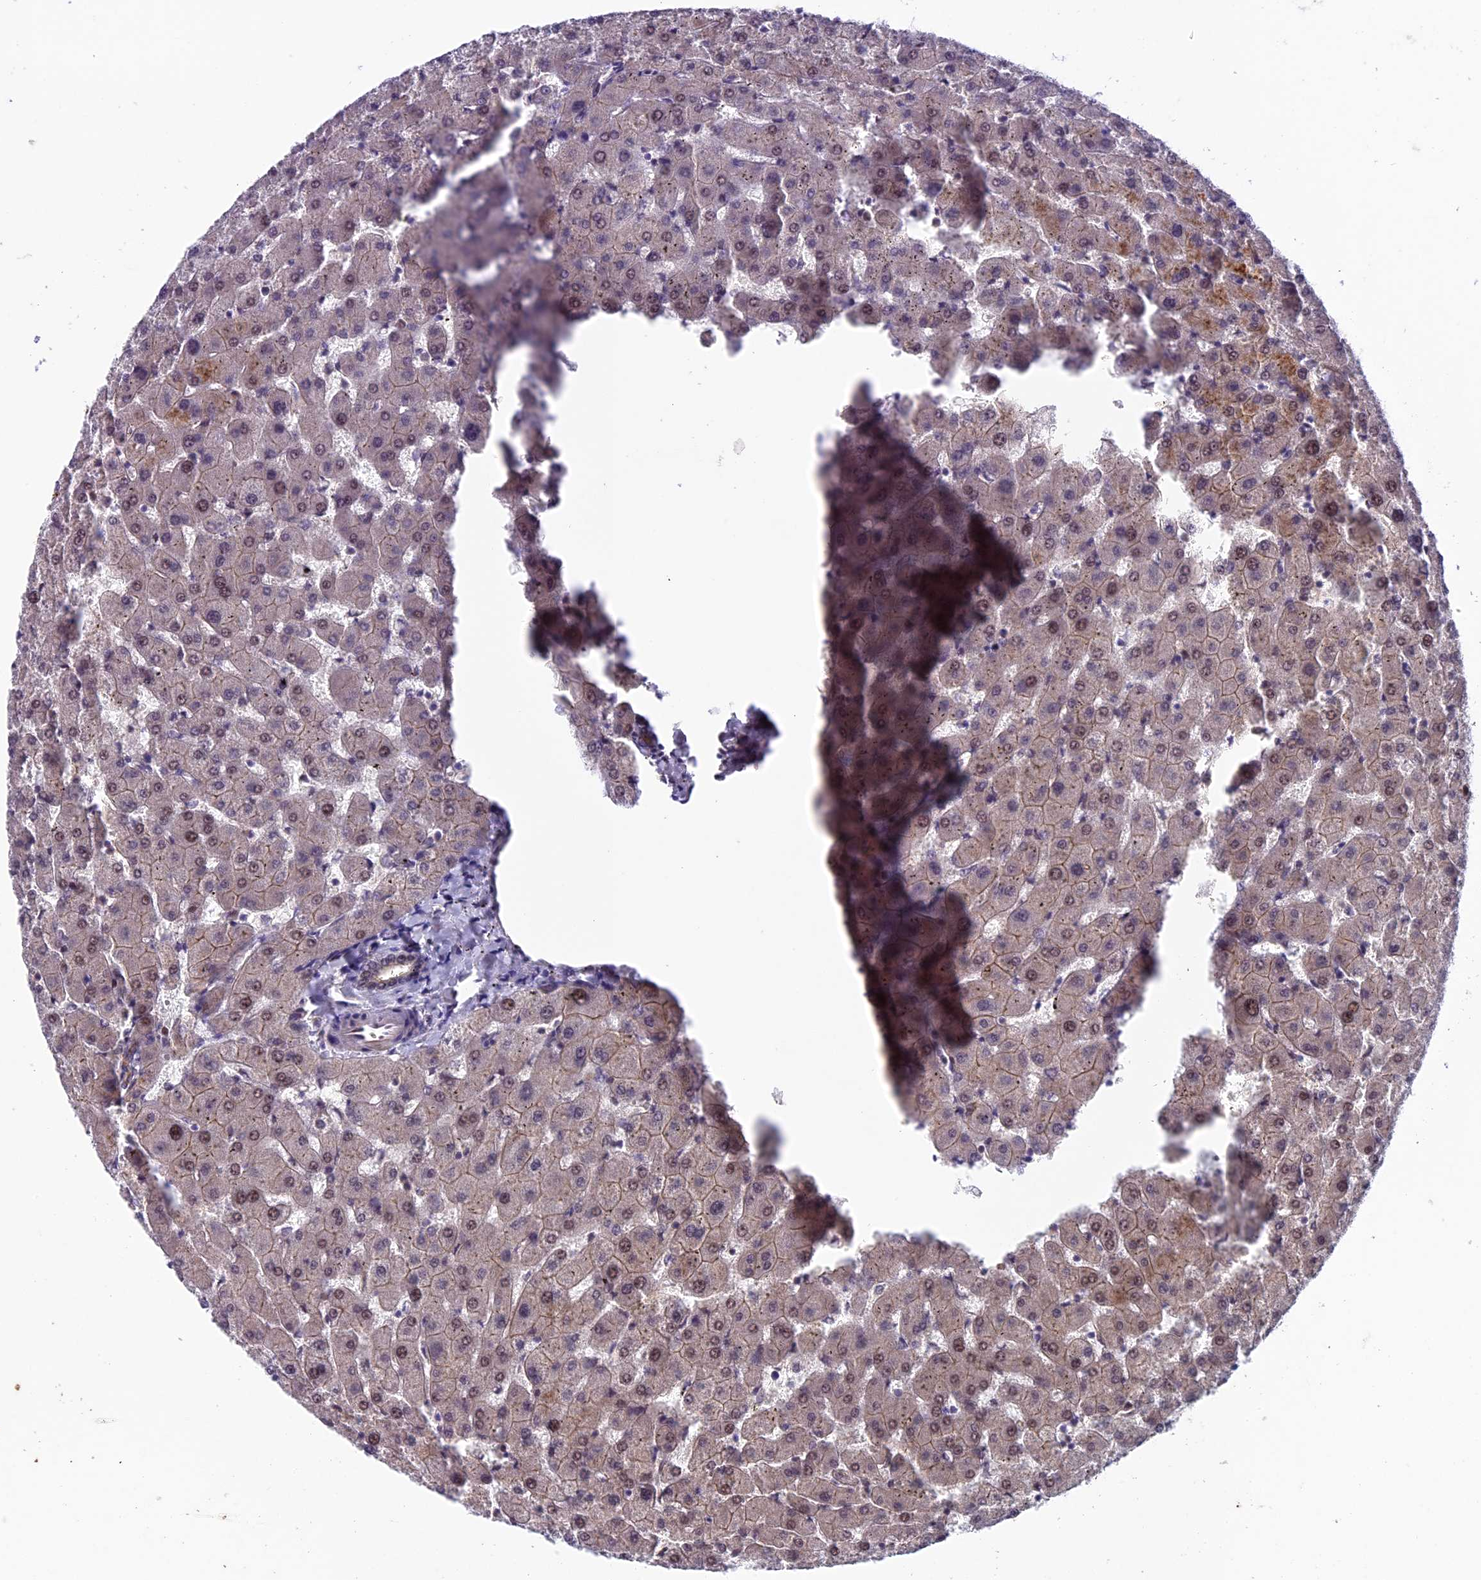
{"staining": {"intensity": "weak", "quantity": ">75%", "location": "cytoplasmic/membranous"}, "tissue": "liver", "cell_type": "Cholangiocytes", "image_type": "normal", "snomed": [{"axis": "morphology", "description": "Normal tissue, NOS"}, {"axis": "topography", "description": "Liver"}], "caption": "Unremarkable liver reveals weak cytoplasmic/membranous staining in about >75% of cholangiocytes, visualized by immunohistochemistry. Using DAB (3,3'-diaminobenzidine) (brown) and hematoxylin (blue) stains, captured at high magnification using brightfield microscopy.", "gene": "SIPA1L3", "patient": {"sex": "female", "age": 63}}